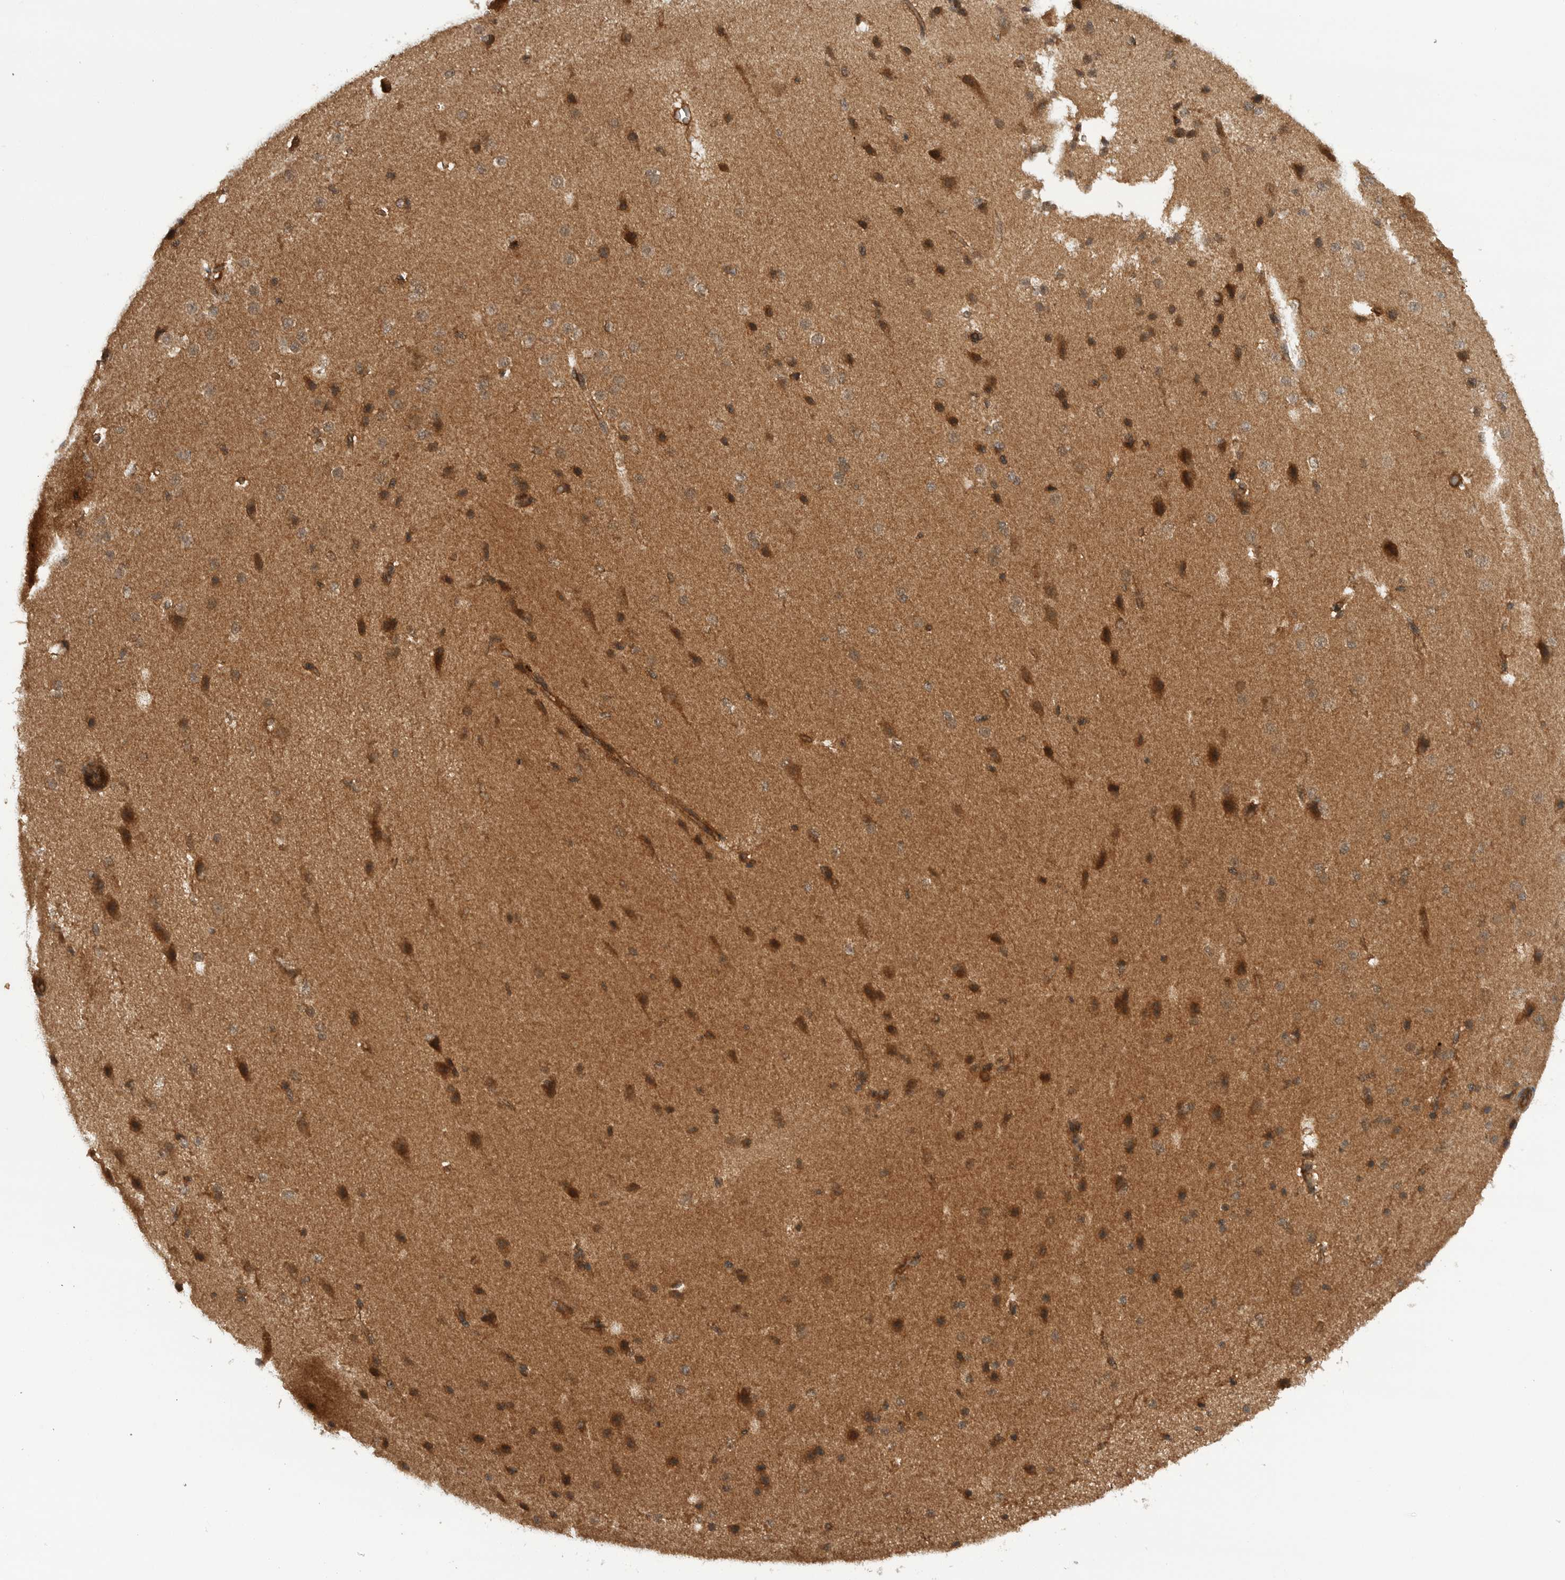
{"staining": {"intensity": "moderate", "quantity": ">75%", "location": "cytoplasmic/membranous"}, "tissue": "cerebral cortex", "cell_type": "Endothelial cells", "image_type": "normal", "snomed": [{"axis": "morphology", "description": "Normal tissue, NOS"}, {"axis": "morphology", "description": "Developmental malformation"}, {"axis": "topography", "description": "Cerebral cortex"}], "caption": "This photomicrograph demonstrates immunohistochemistry (IHC) staining of normal cerebral cortex, with medium moderate cytoplasmic/membranous positivity in approximately >75% of endothelial cells.", "gene": "PRDX4", "patient": {"sex": "female", "age": 30}}